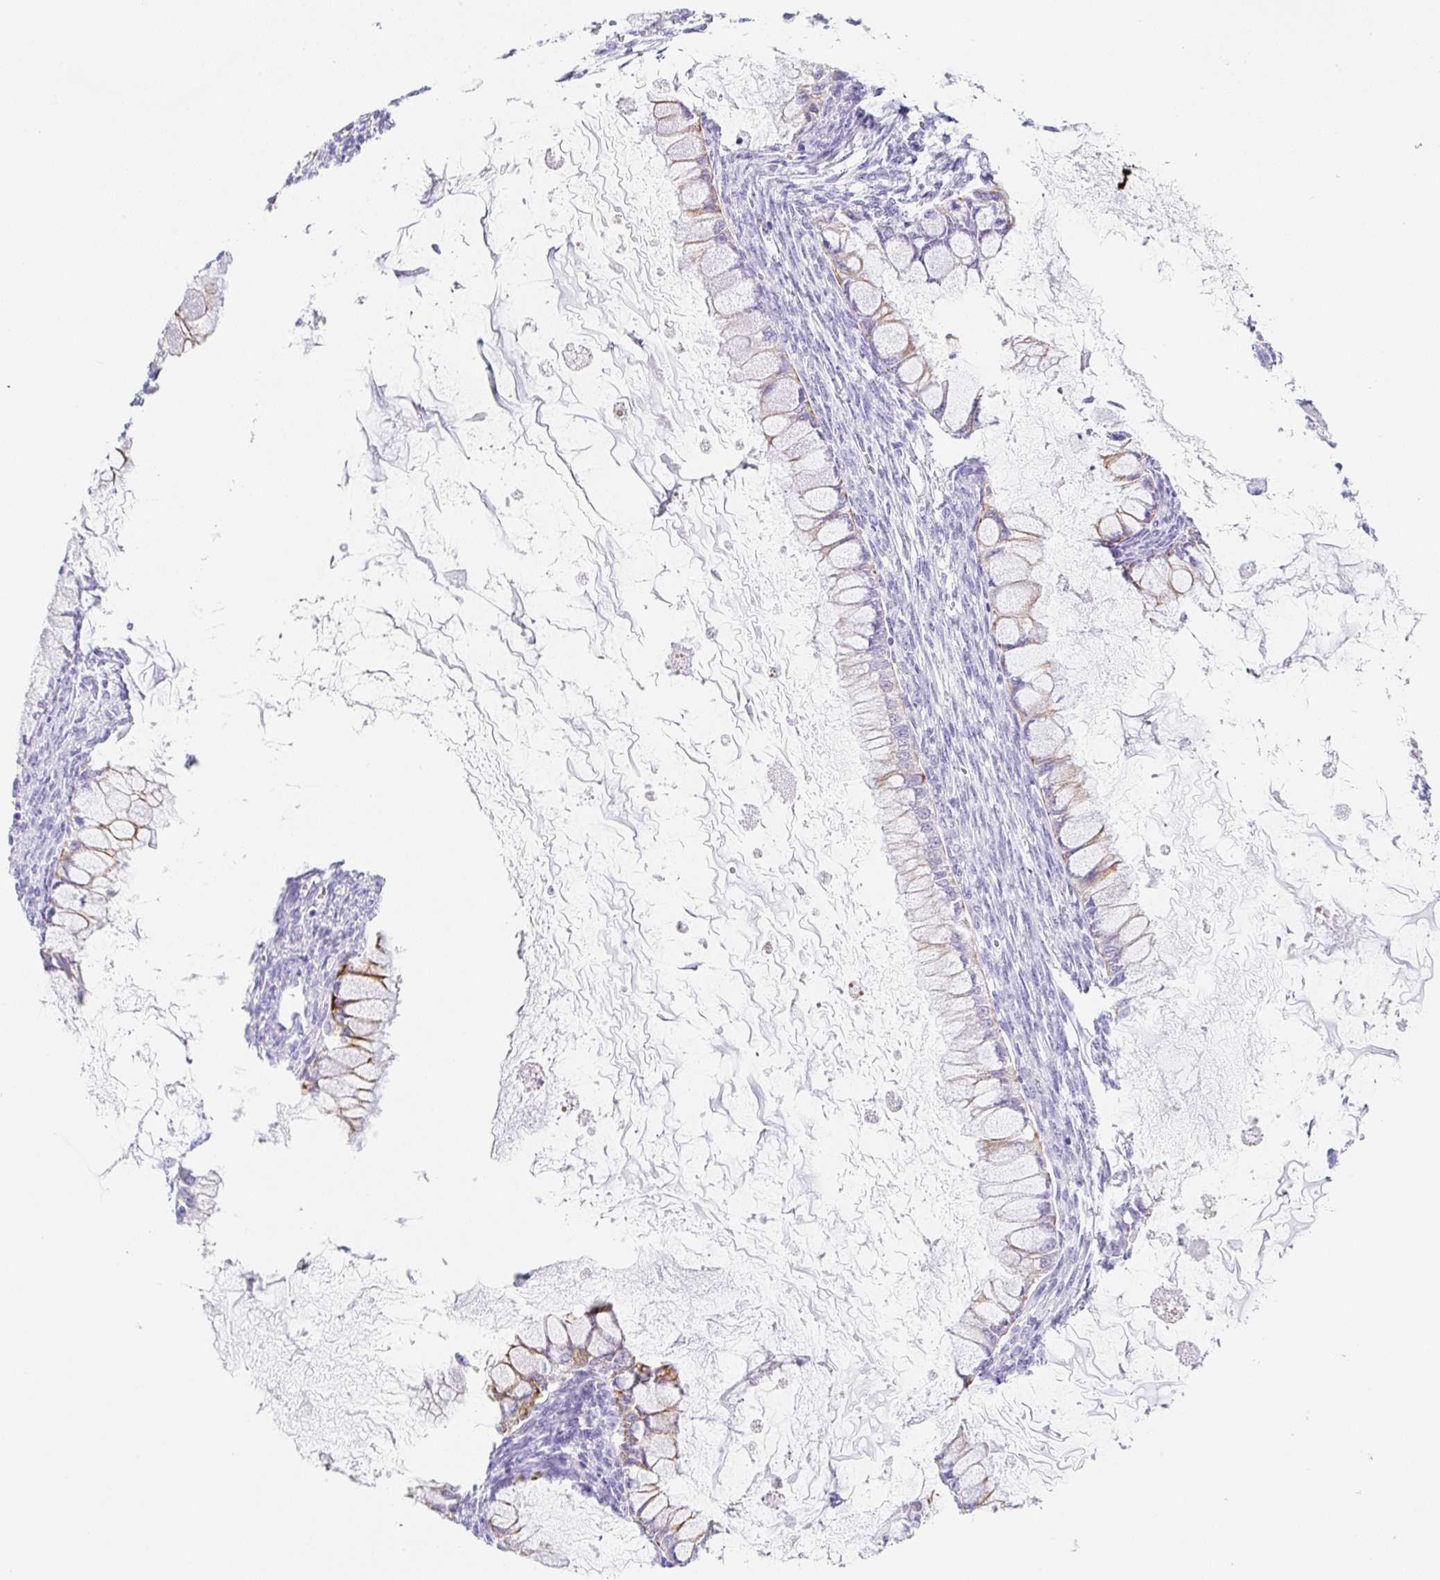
{"staining": {"intensity": "moderate", "quantity": "25%-75%", "location": "cytoplasmic/membranous"}, "tissue": "ovarian cancer", "cell_type": "Tumor cells", "image_type": "cancer", "snomed": [{"axis": "morphology", "description": "Cystadenocarcinoma, mucinous, NOS"}, {"axis": "topography", "description": "Ovary"}], "caption": "Protein expression analysis of ovarian cancer (mucinous cystadenocarcinoma) exhibits moderate cytoplasmic/membranous positivity in about 25%-75% of tumor cells.", "gene": "CLDND2", "patient": {"sex": "female", "age": 34}}